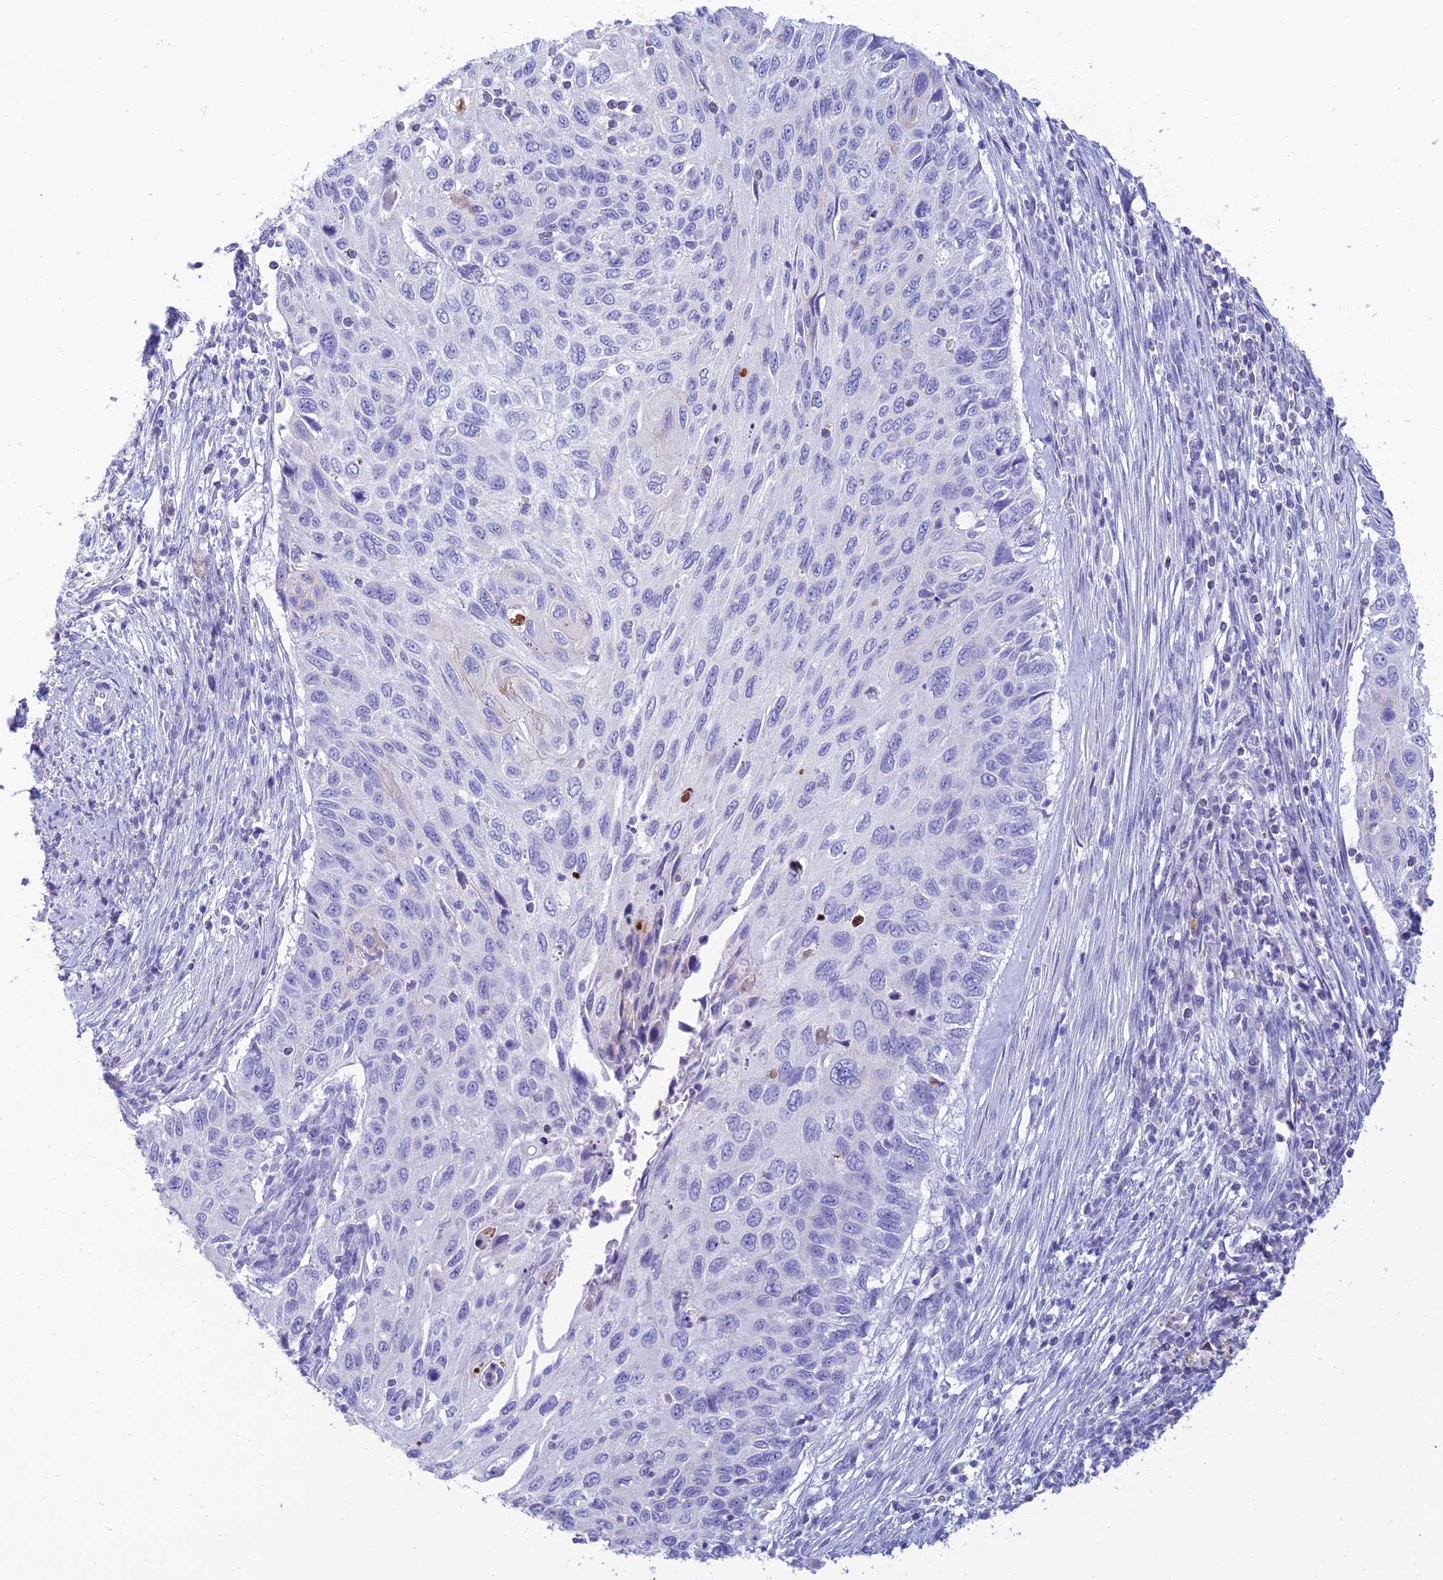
{"staining": {"intensity": "negative", "quantity": "none", "location": "none"}, "tissue": "cervical cancer", "cell_type": "Tumor cells", "image_type": "cancer", "snomed": [{"axis": "morphology", "description": "Squamous cell carcinoma, NOS"}, {"axis": "topography", "description": "Cervix"}], "caption": "Histopathology image shows no significant protein positivity in tumor cells of squamous cell carcinoma (cervical). The staining was performed using DAB to visualize the protein expression in brown, while the nuclei were stained in blue with hematoxylin (Magnification: 20x).", "gene": "MAL2", "patient": {"sex": "female", "age": 70}}